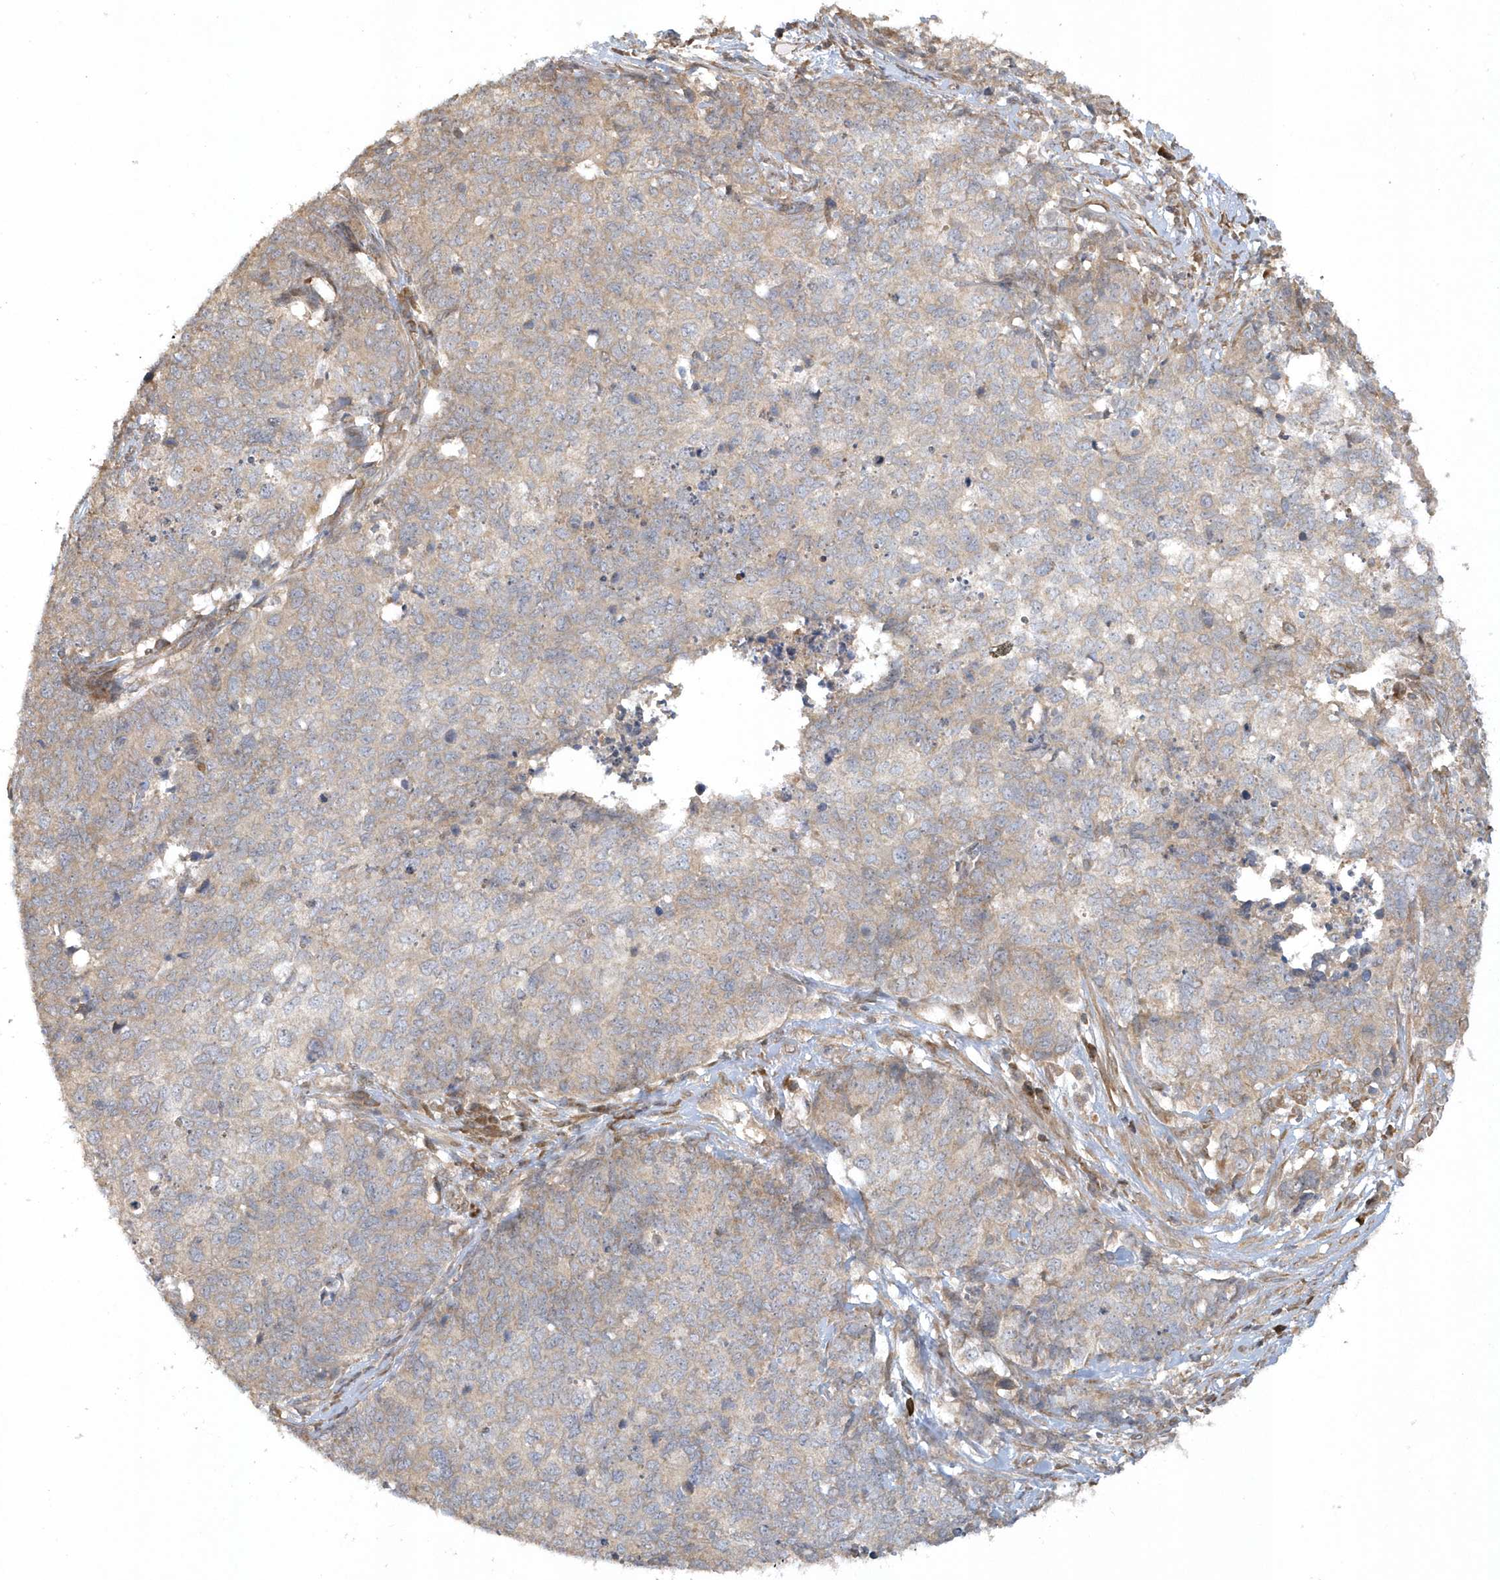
{"staining": {"intensity": "weak", "quantity": "25%-75%", "location": "cytoplasmic/membranous"}, "tissue": "cervical cancer", "cell_type": "Tumor cells", "image_type": "cancer", "snomed": [{"axis": "morphology", "description": "Squamous cell carcinoma, NOS"}, {"axis": "topography", "description": "Cervix"}], "caption": "Protein positivity by immunohistochemistry shows weak cytoplasmic/membranous staining in approximately 25%-75% of tumor cells in cervical cancer (squamous cell carcinoma).", "gene": "THG1L", "patient": {"sex": "female", "age": 63}}